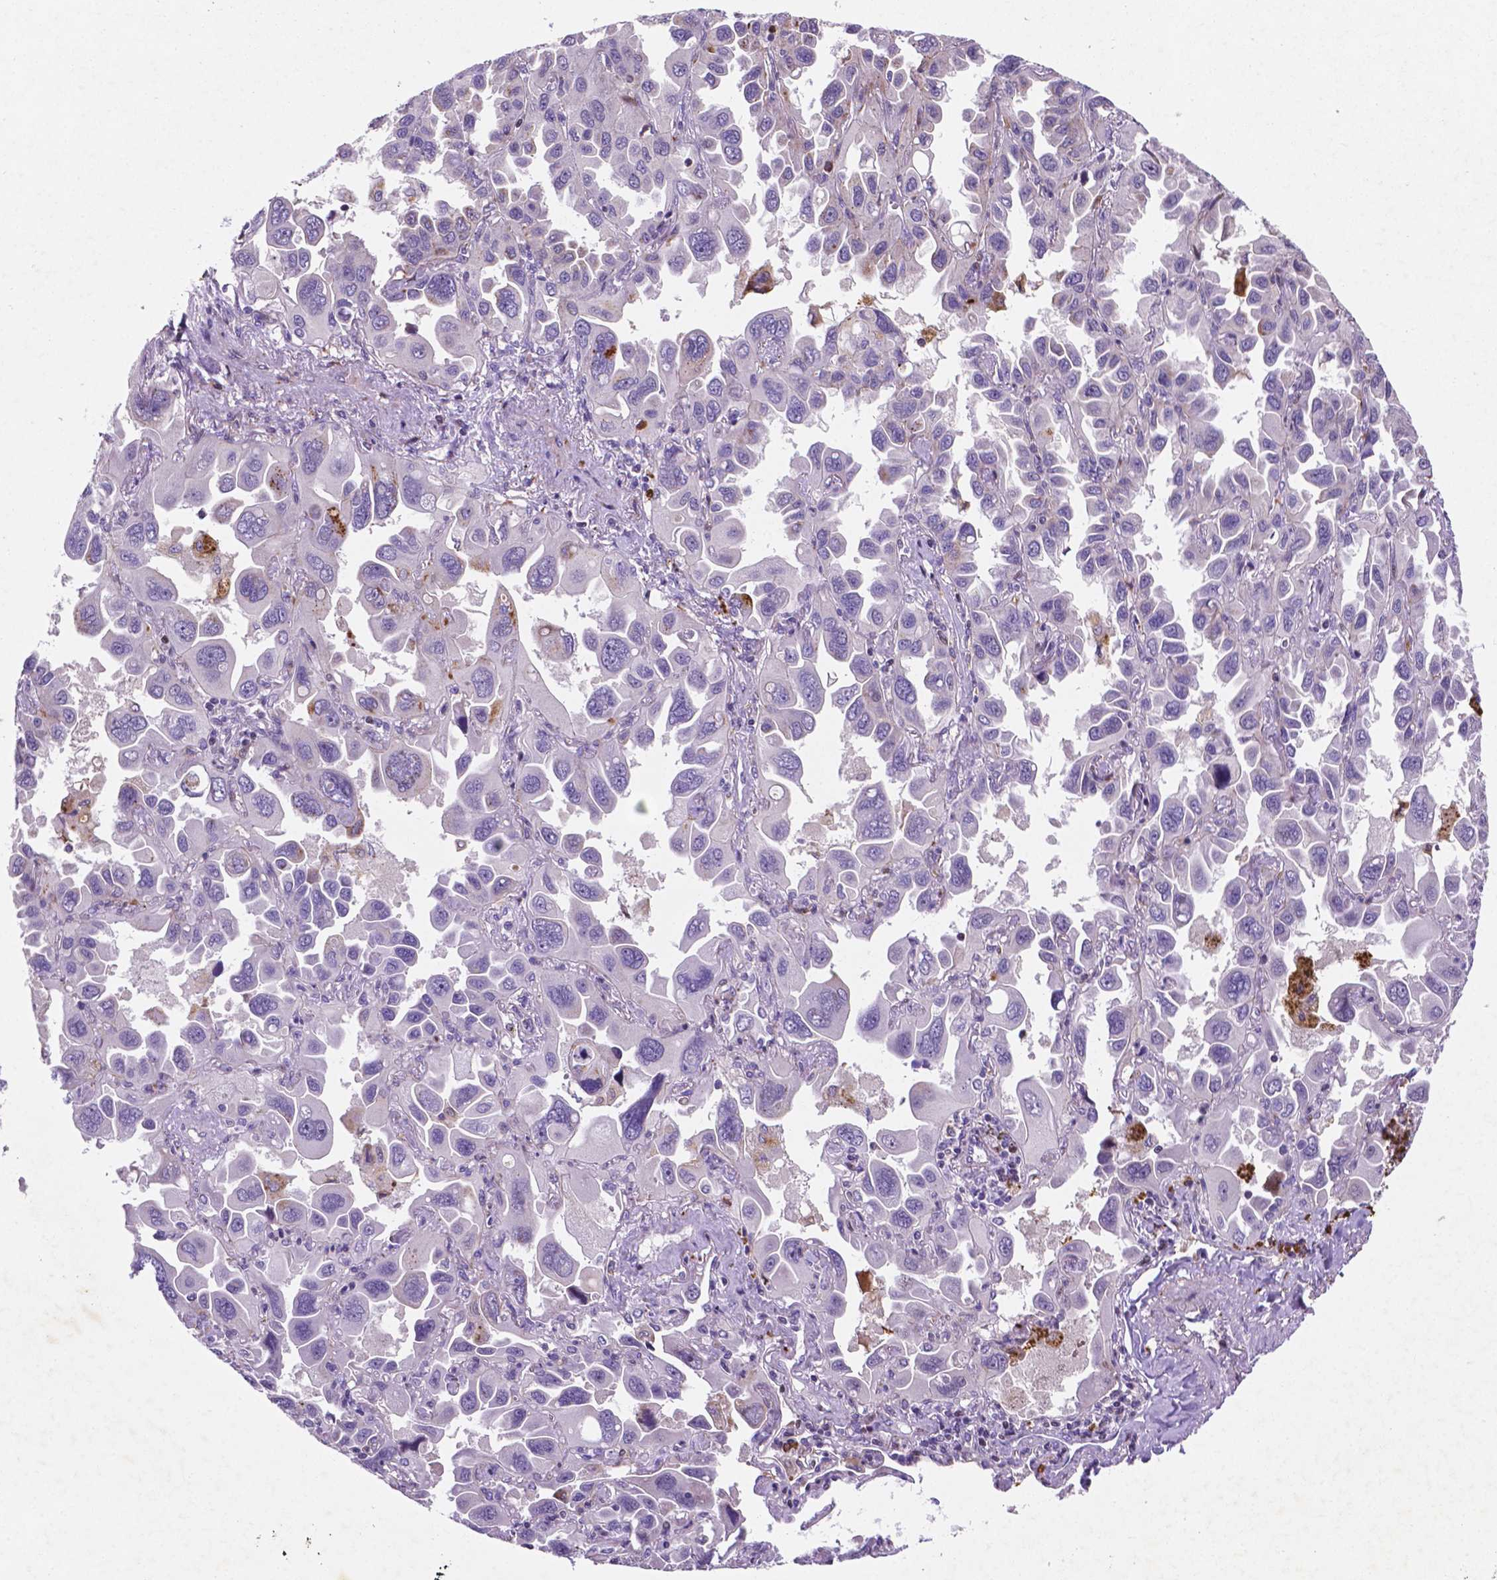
{"staining": {"intensity": "negative", "quantity": "none", "location": "none"}, "tissue": "lung cancer", "cell_type": "Tumor cells", "image_type": "cancer", "snomed": [{"axis": "morphology", "description": "Adenocarcinoma, NOS"}, {"axis": "topography", "description": "Lung"}], "caption": "Lung adenocarcinoma stained for a protein using immunohistochemistry shows no positivity tumor cells.", "gene": "TM4SF20", "patient": {"sex": "male", "age": 64}}